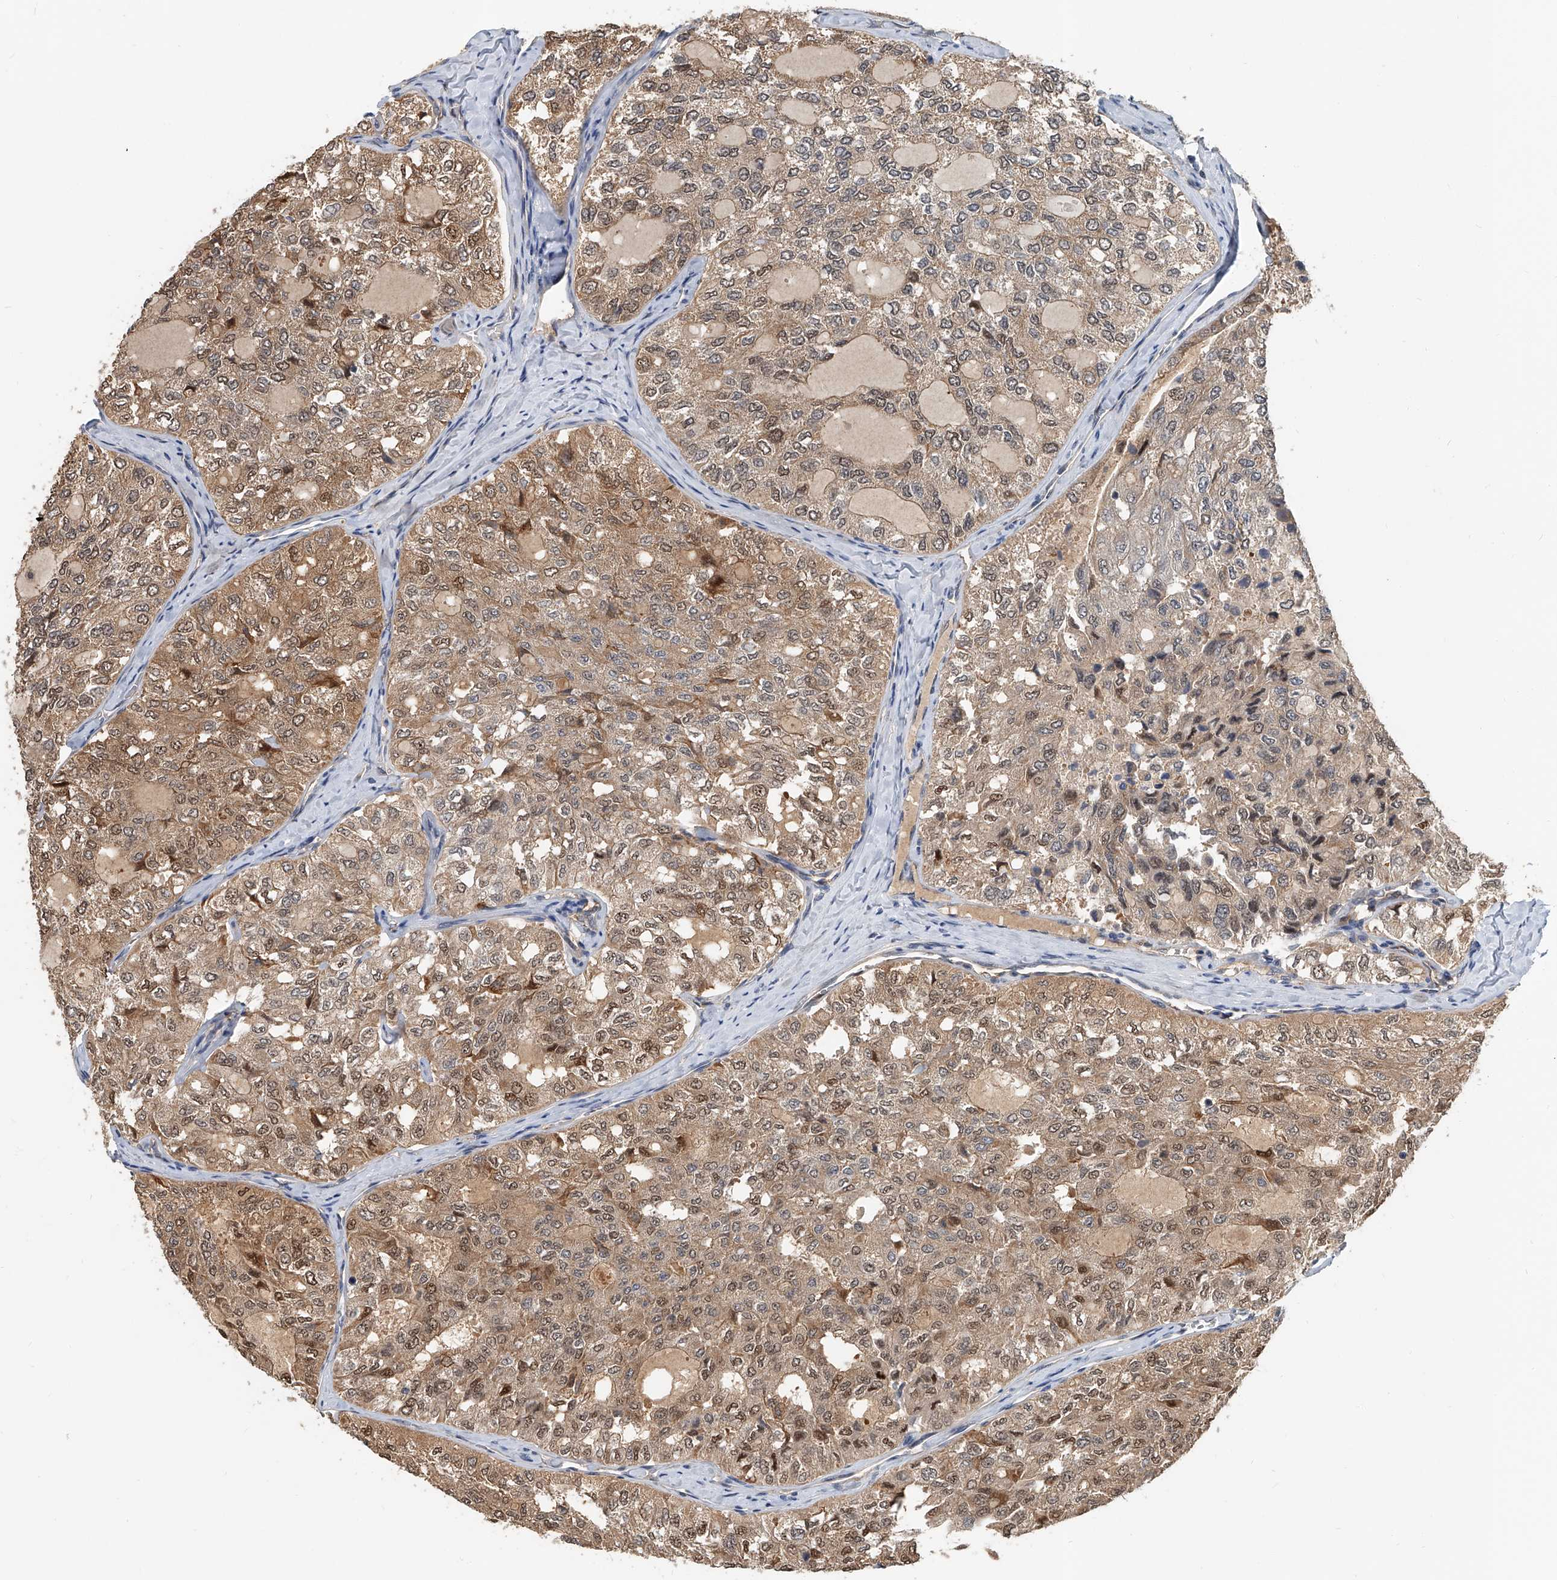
{"staining": {"intensity": "moderate", "quantity": ">75%", "location": "cytoplasmic/membranous,nuclear"}, "tissue": "thyroid cancer", "cell_type": "Tumor cells", "image_type": "cancer", "snomed": [{"axis": "morphology", "description": "Follicular adenoma carcinoma, NOS"}, {"axis": "topography", "description": "Thyroid gland"}], "caption": "Immunohistochemistry (IHC) micrograph of thyroid follicular adenoma carcinoma stained for a protein (brown), which exhibits medium levels of moderate cytoplasmic/membranous and nuclear staining in approximately >75% of tumor cells.", "gene": "CD200", "patient": {"sex": "male", "age": 75}}